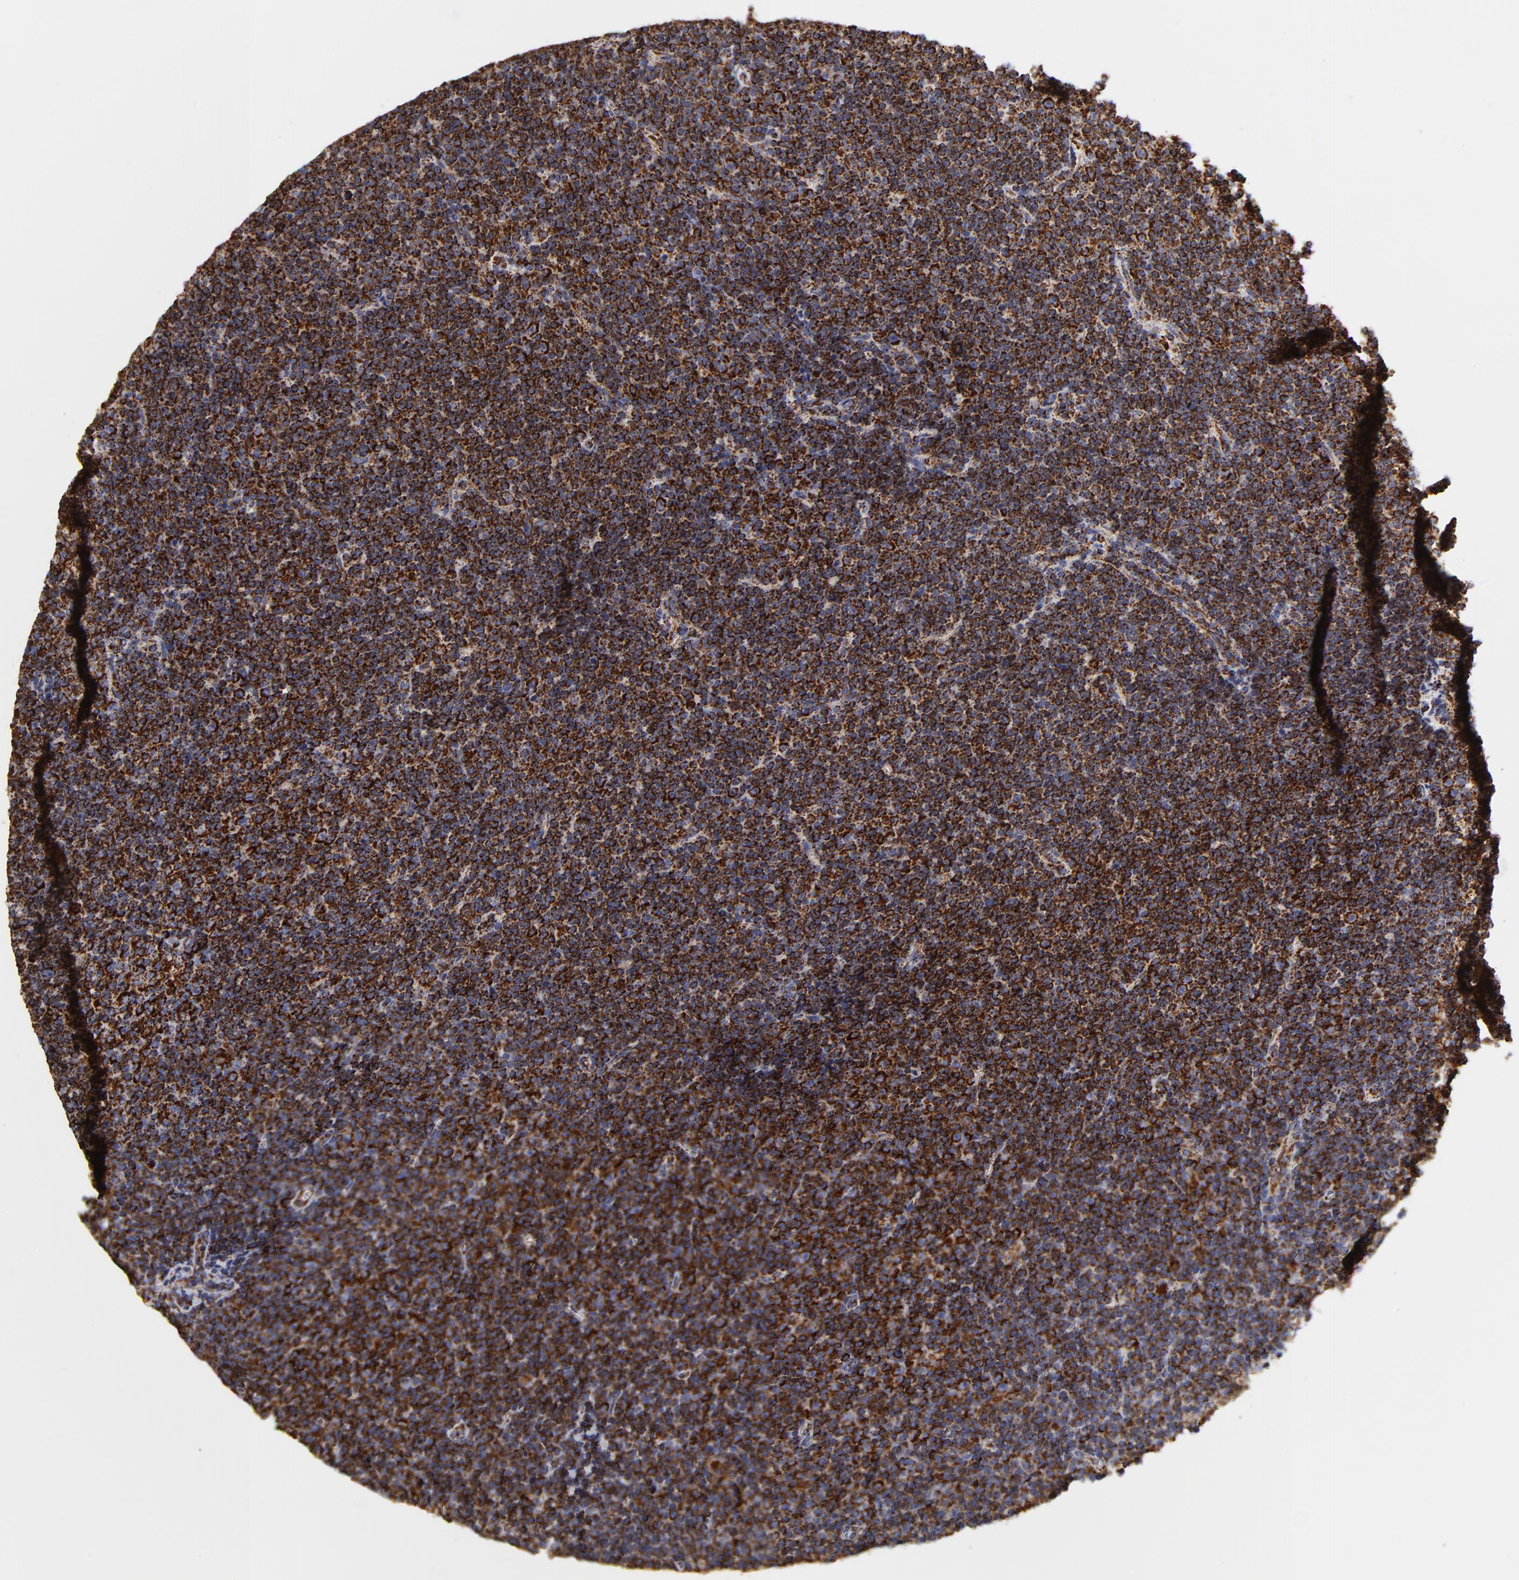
{"staining": {"intensity": "strong", "quantity": ">75%", "location": "cytoplasmic/membranous"}, "tissue": "lymphoma", "cell_type": "Tumor cells", "image_type": "cancer", "snomed": [{"axis": "morphology", "description": "Malignant lymphoma, non-Hodgkin's type, Low grade"}, {"axis": "topography", "description": "Lymph node"}], "caption": "Strong cytoplasmic/membranous protein expression is present in approximately >75% of tumor cells in lymphoma.", "gene": "ECHS1", "patient": {"sex": "female", "age": 67}}